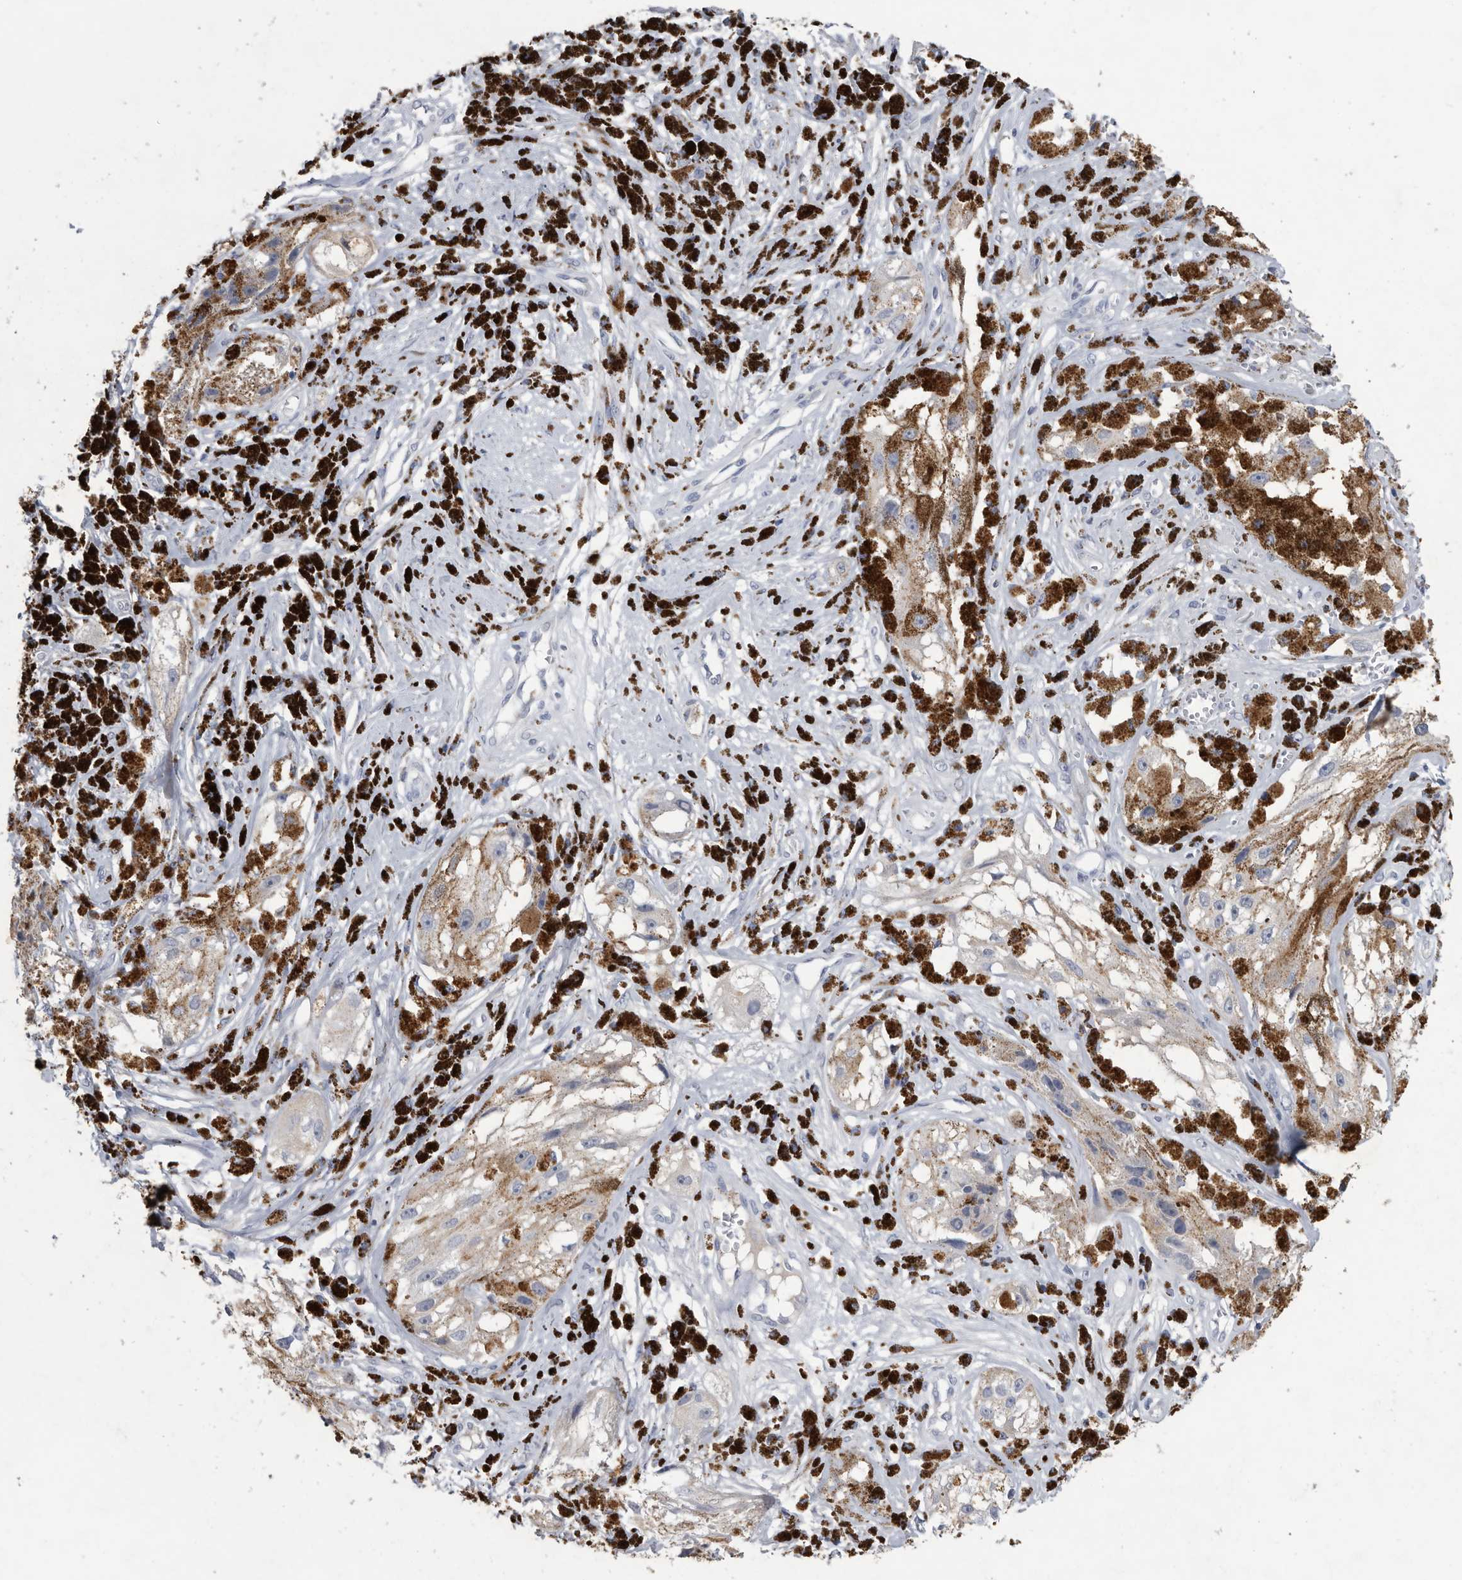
{"staining": {"intensity": "negative", "quantity": "none", "location": "none"}, "tissue": "melanoma", "cell_type": "Tumor cells", "image_type": "cancer", "snomed": [{"axis": "morphology", "description": "Malignant melanoma, NOS"}, {"axis": "topography", "description": "Skin"}], "caption": "Tumor cells are negative for protein expression in human melanoma. The staining was performed using DAB to visualize the protein expression in brown, while the nuclei were stained in blue with hematoxylin (Magnification: 20x).", "gene": "BTBD6", "patient": {"sex": "male", "age": 88}}